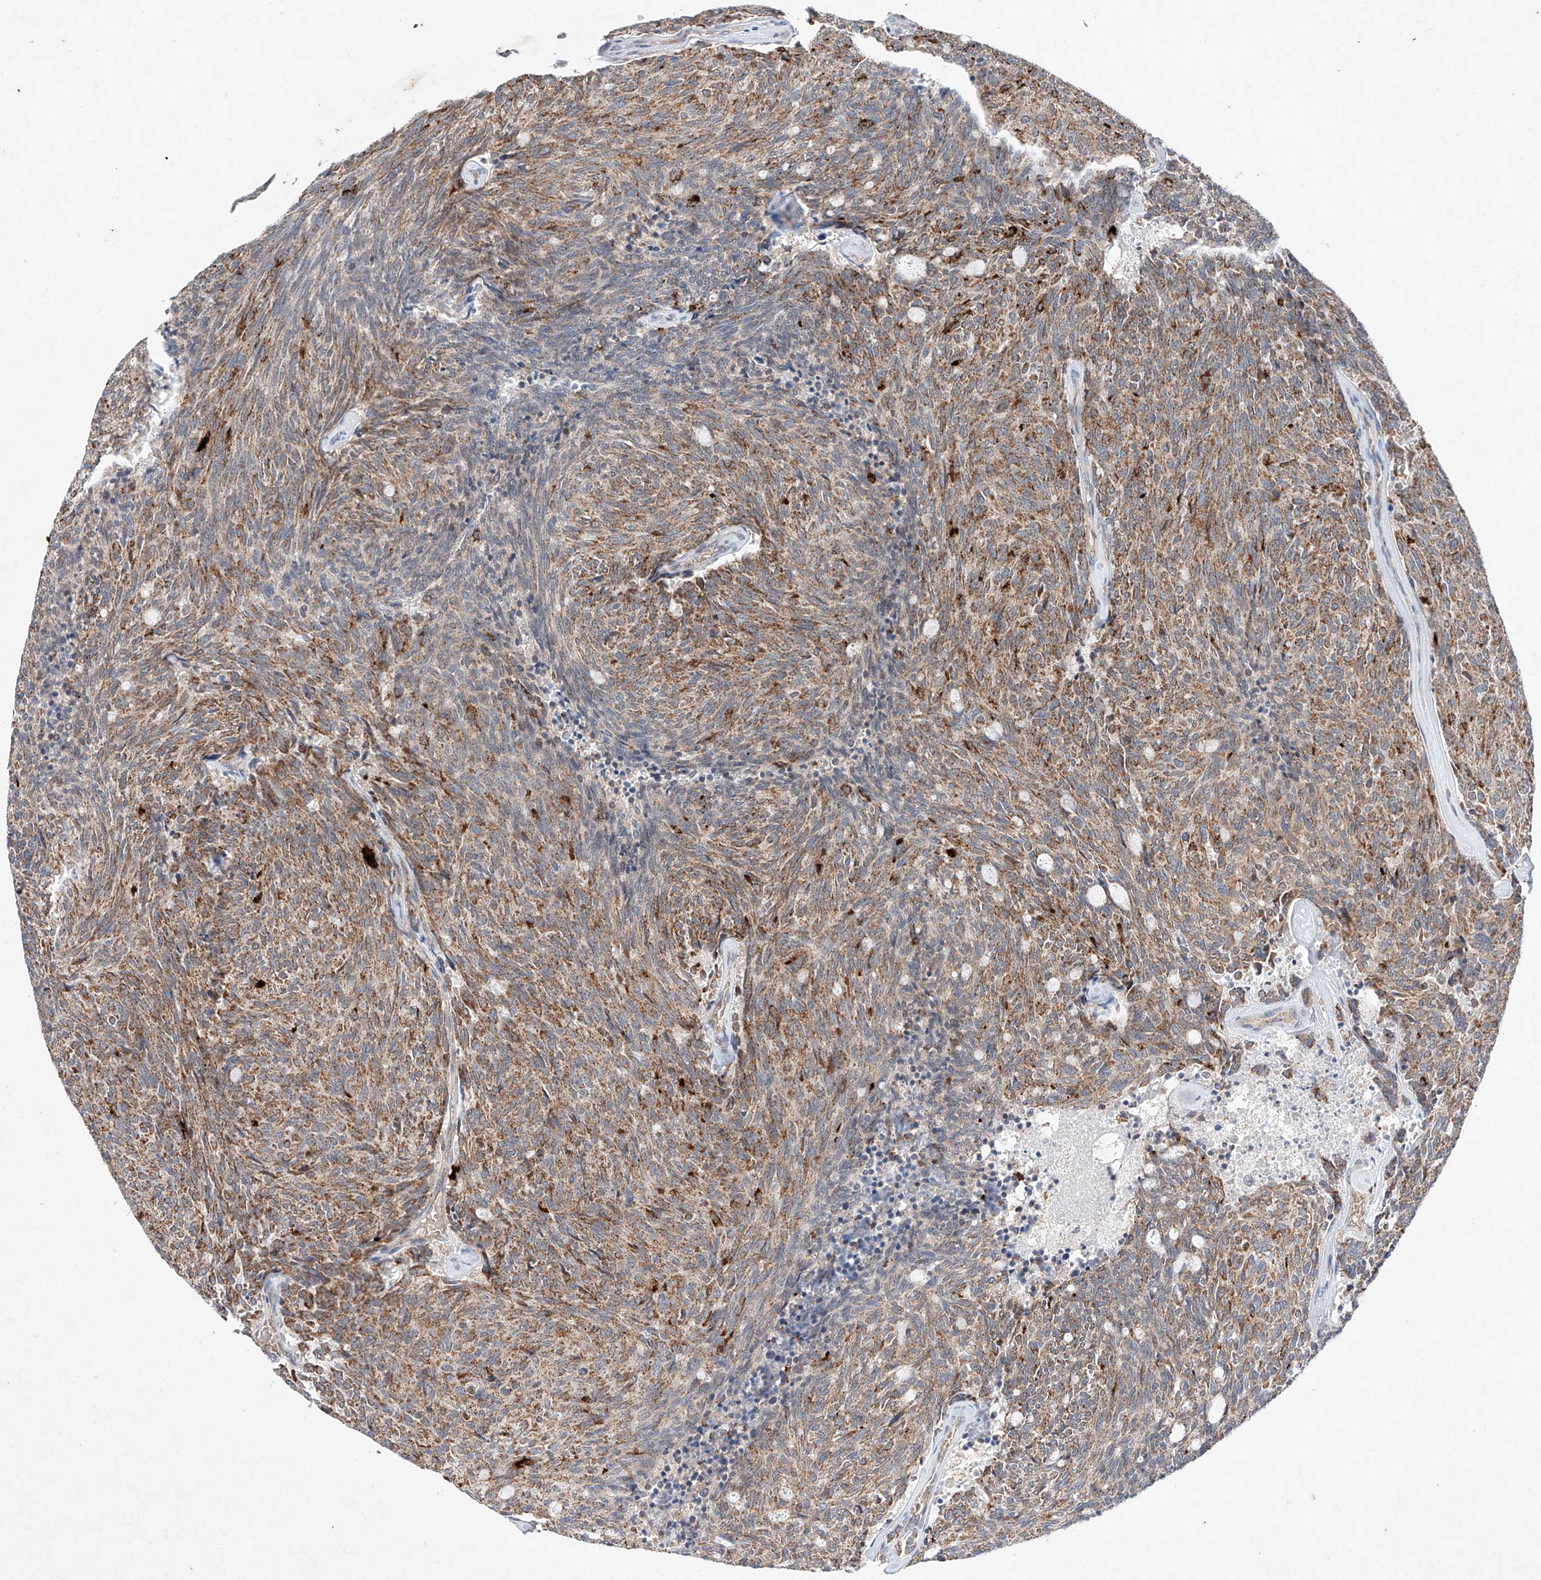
{"staining": {"intensity": "moderate", "quantity": ">75%", "location": "cytoplasmic/membranous"}, "tissue": "carcinoid", "cell_type": "Tumor cells", "image_type": "cancer", "snomed": [{"axis": "morphology", "description": "Carcinoid, malignant, NOS"}, {"axis": "topography", "description": "Pancreas"}], "caption": "Human carcinoid (malignant) stained with a protein marker reveals moderate staining in tumor cells.", "gene": "FASTK", "patient": {"sex": "female", "age": 54}}